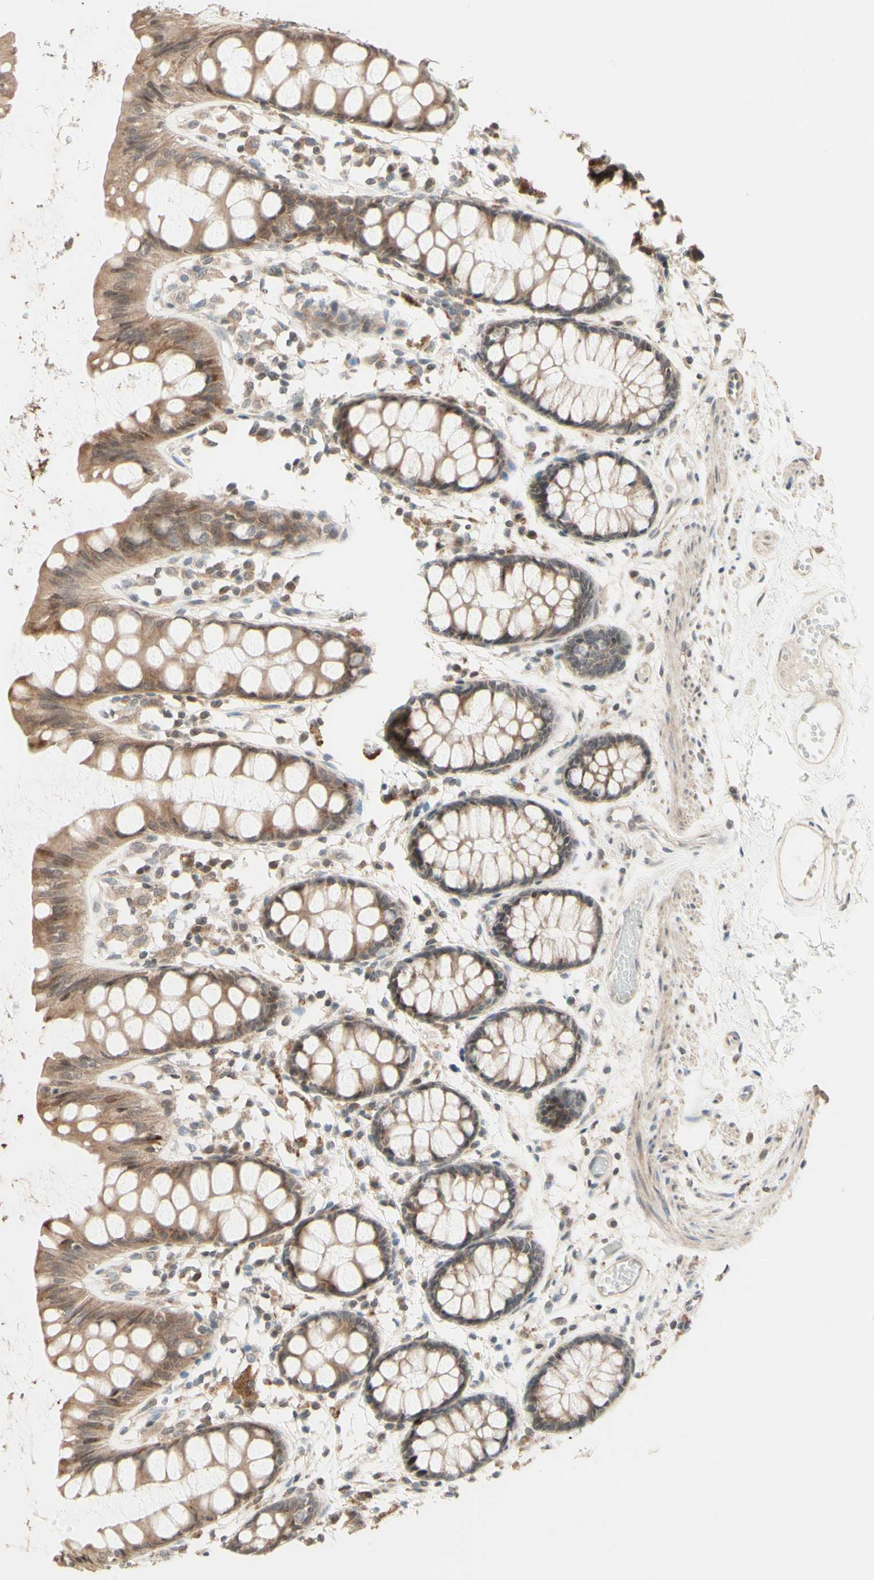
{"staining": {"intensity": "weak", "quantity": ">75%", "location": "cytoplasmic/membranous"}, "tissue": "rectum", "cell_type": "Glandular cells", "image_type": "normal", "snomed": [{"axis": "morphology", "description": "Normal tissue, NOS"}, {"axis": "topography", "description": "Rectum"}], "caption": "Immunohistochemical staining of normal human rectum exhibits low levels of weak cytoplasmic/membranous expression in approximately >75% of glandular cells. Nuclei are stained in blue.", "gene": "ZW10", "patient": {"sex": "female", "age": 66}}